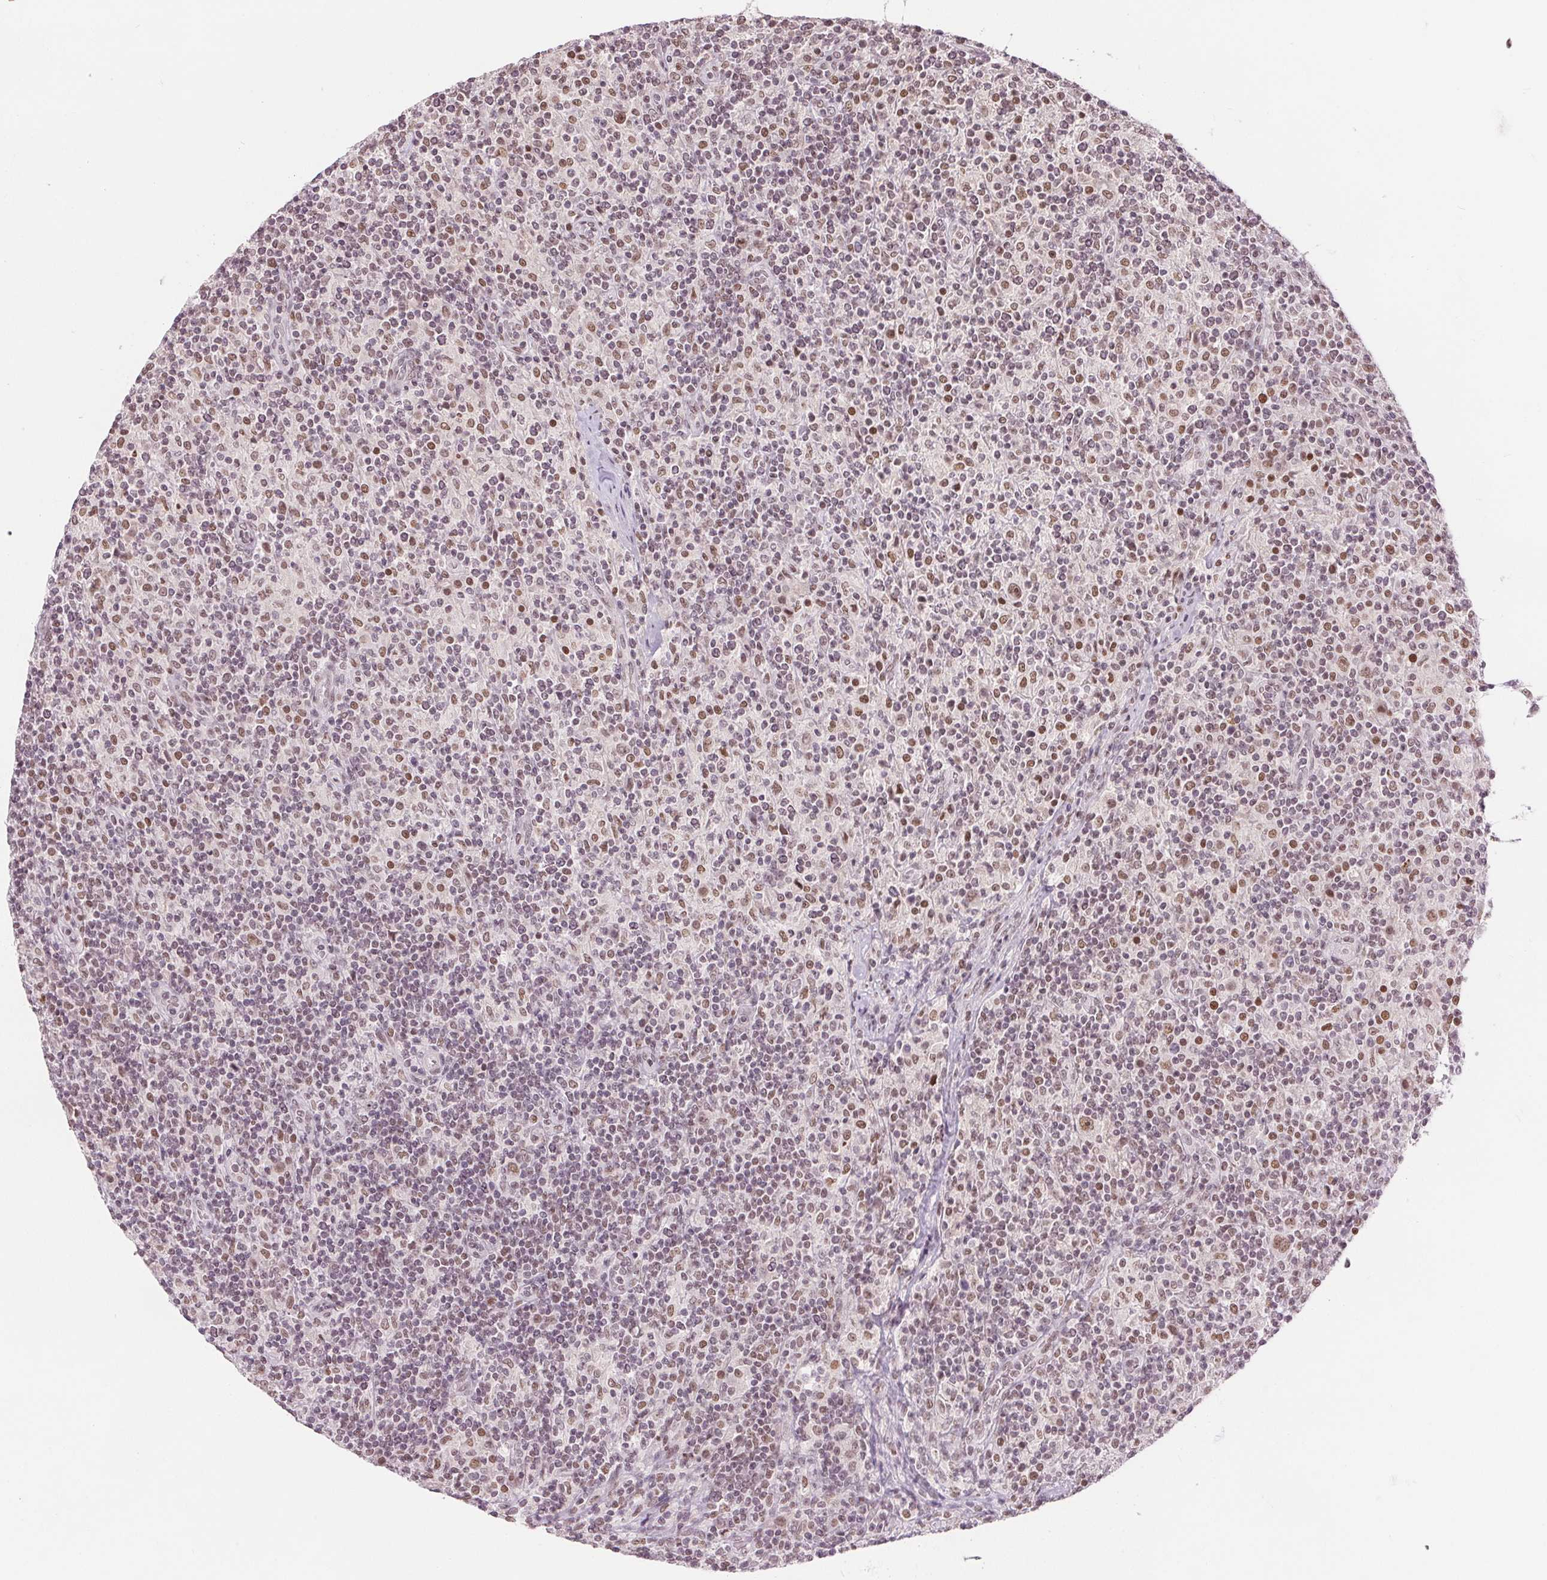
{"staining": {"intensity": "moderate", "quantity": ">75%", "location": "nuclear"}, "tissue": "lymphoma", "cell_type": "Tumor cells", "image_type": "cancer", "snomed": [{"axis": "morphology", "description": "Hodgkin's disease, NOS"}, {"axis": "topography", "description": "Lymph node"}], "caption": "Human lymphoma stained for a protein (brown) shows moderate nuclear positive positivity in about >75% of tumor cells.", "gene": "DEK", "patient": {"sex": "male", "age": 70}}